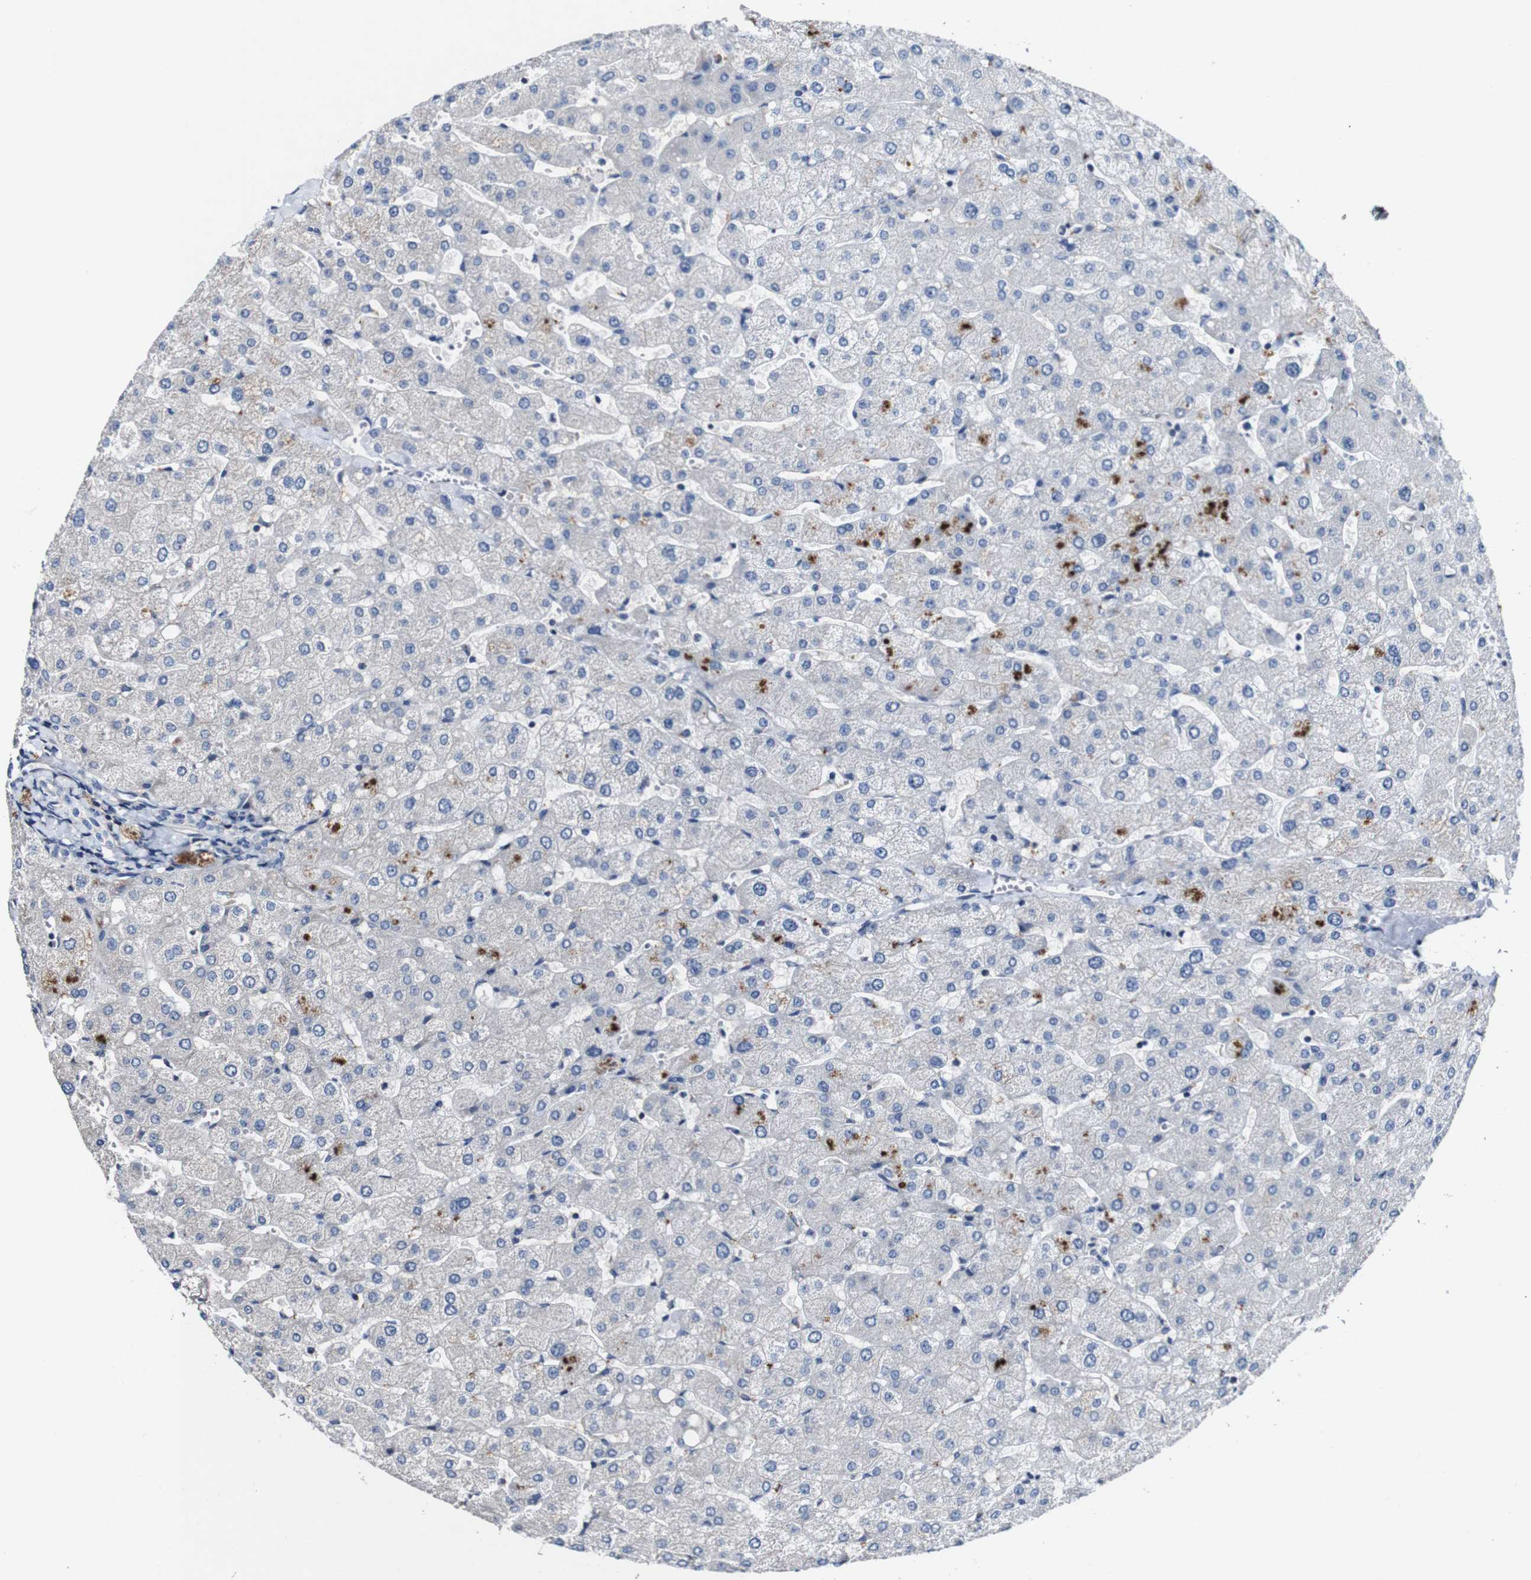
{"staining": {"intensity": "negative", "quantity": "none", "location": "none"}, "tissue": "liver", "cell_type": "Cholangiocytes", "image_type": "normal", "snomed": [{"axis": "morphology", "description": "Normal tissue, NOS"}, {"axis": "topography", "description": "Liver"}], "caption": "Immunohistochemistry micrograph of normal liver: liver stained with DAB (3,3'-diaminobenzidine) exhibits no significant protein expression in cholangiocytes.", "gene": "GRAMD1A", "patient": {"sex": "male", "age": 55}}